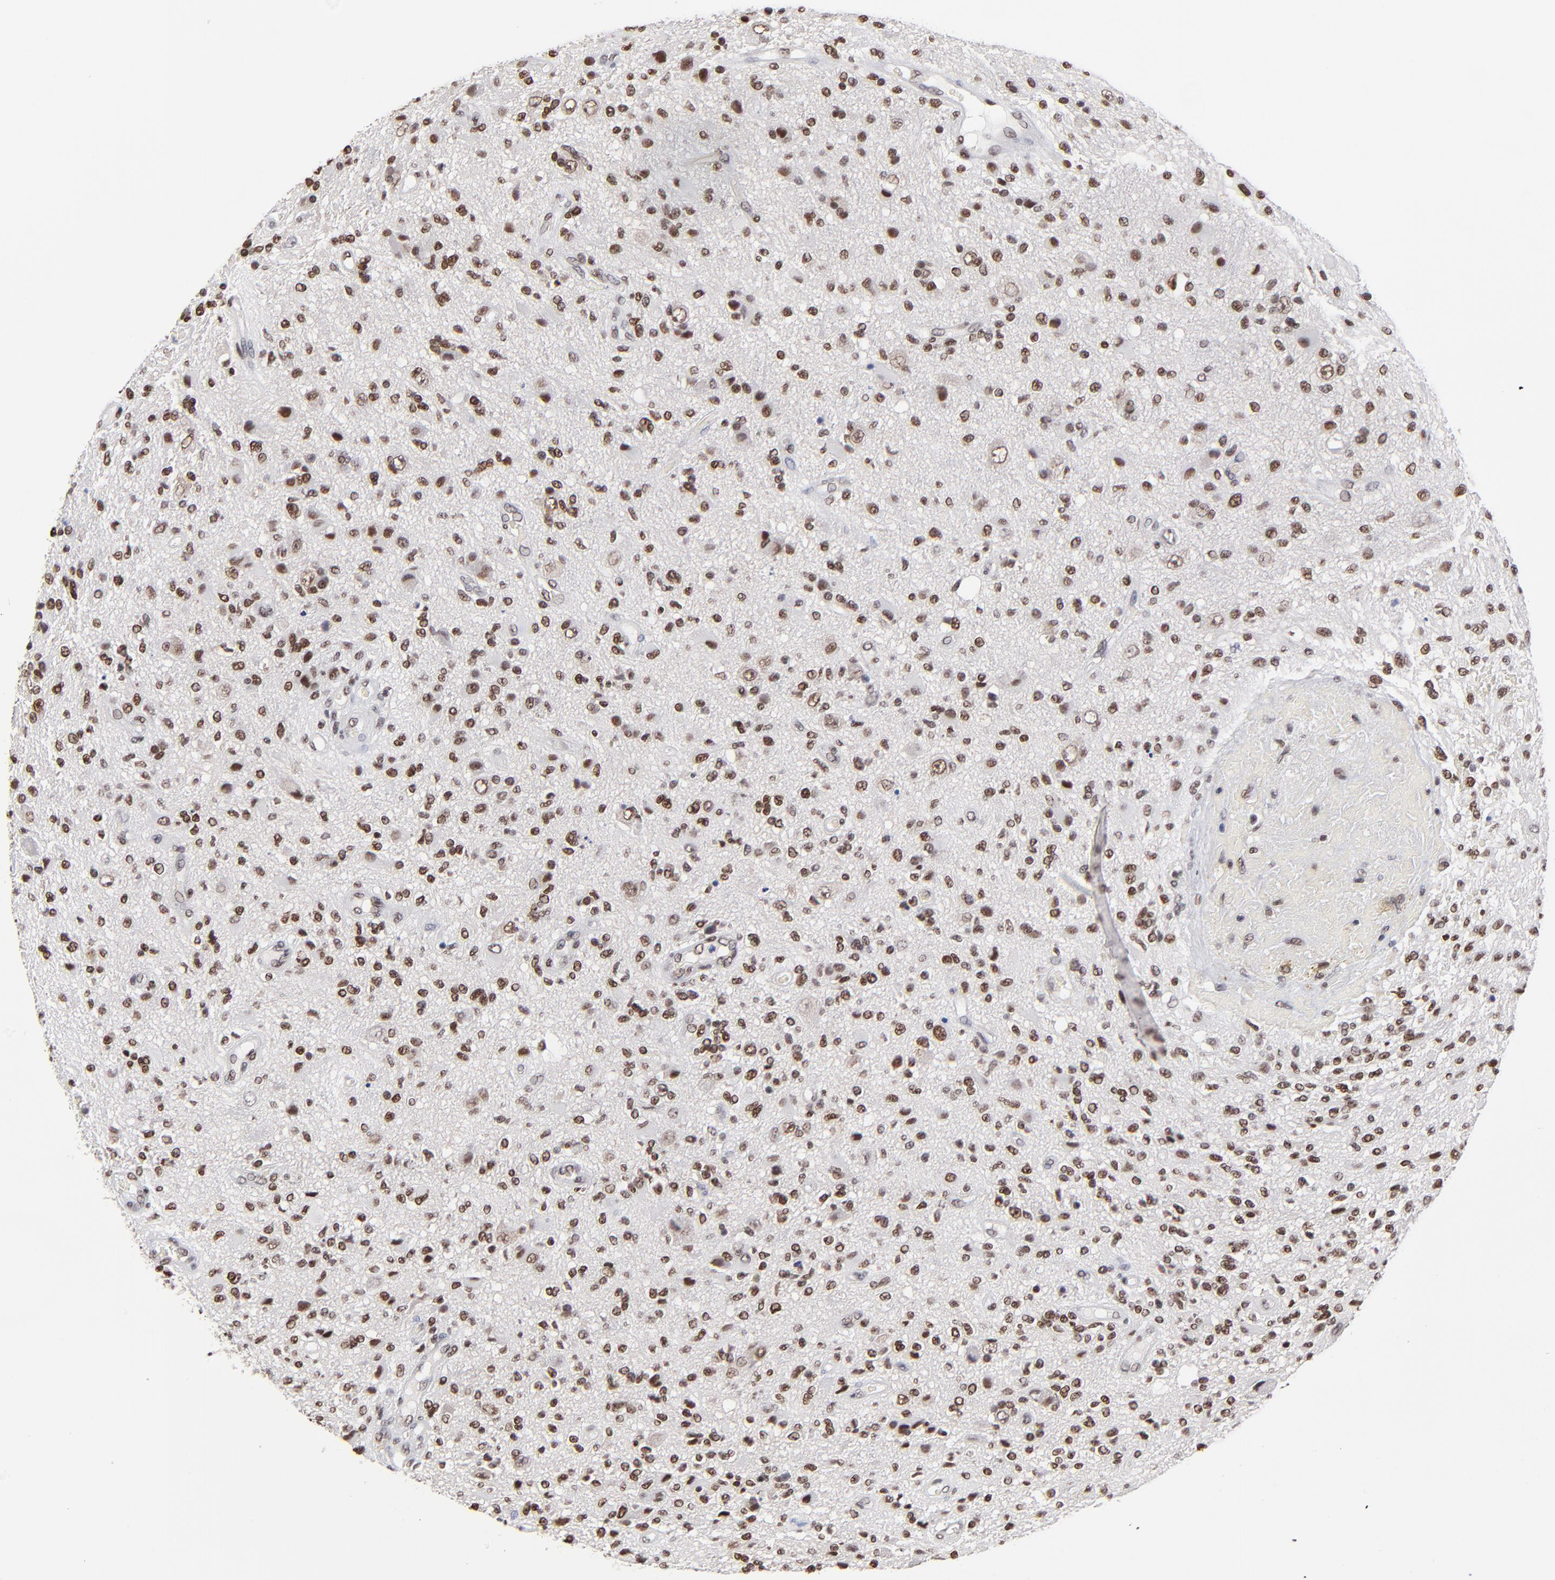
{"staining": {"intensity": "moderate", "quantity": "25%-75%", "location": "nuclear"}, "tissue": "glioma", "cell_type": "Tumor cells", "image_type": "cancer", "snomed": [{"axis": "morphology", "description": "Normal tissue, NOS"}, {"axis": "morphology", "description": "Glioma, malignant, High grade"}, {"axis": "topography", "description": "Cerebral cortex"}], "caption": "Glioma tissue exhibits moderate nuclear staining in approximately 25%-75% of tumor cells, visualized by immunohistochemistry.", "gene": "ZMYM3", "patient": {"sex": "male", "age": 75}}